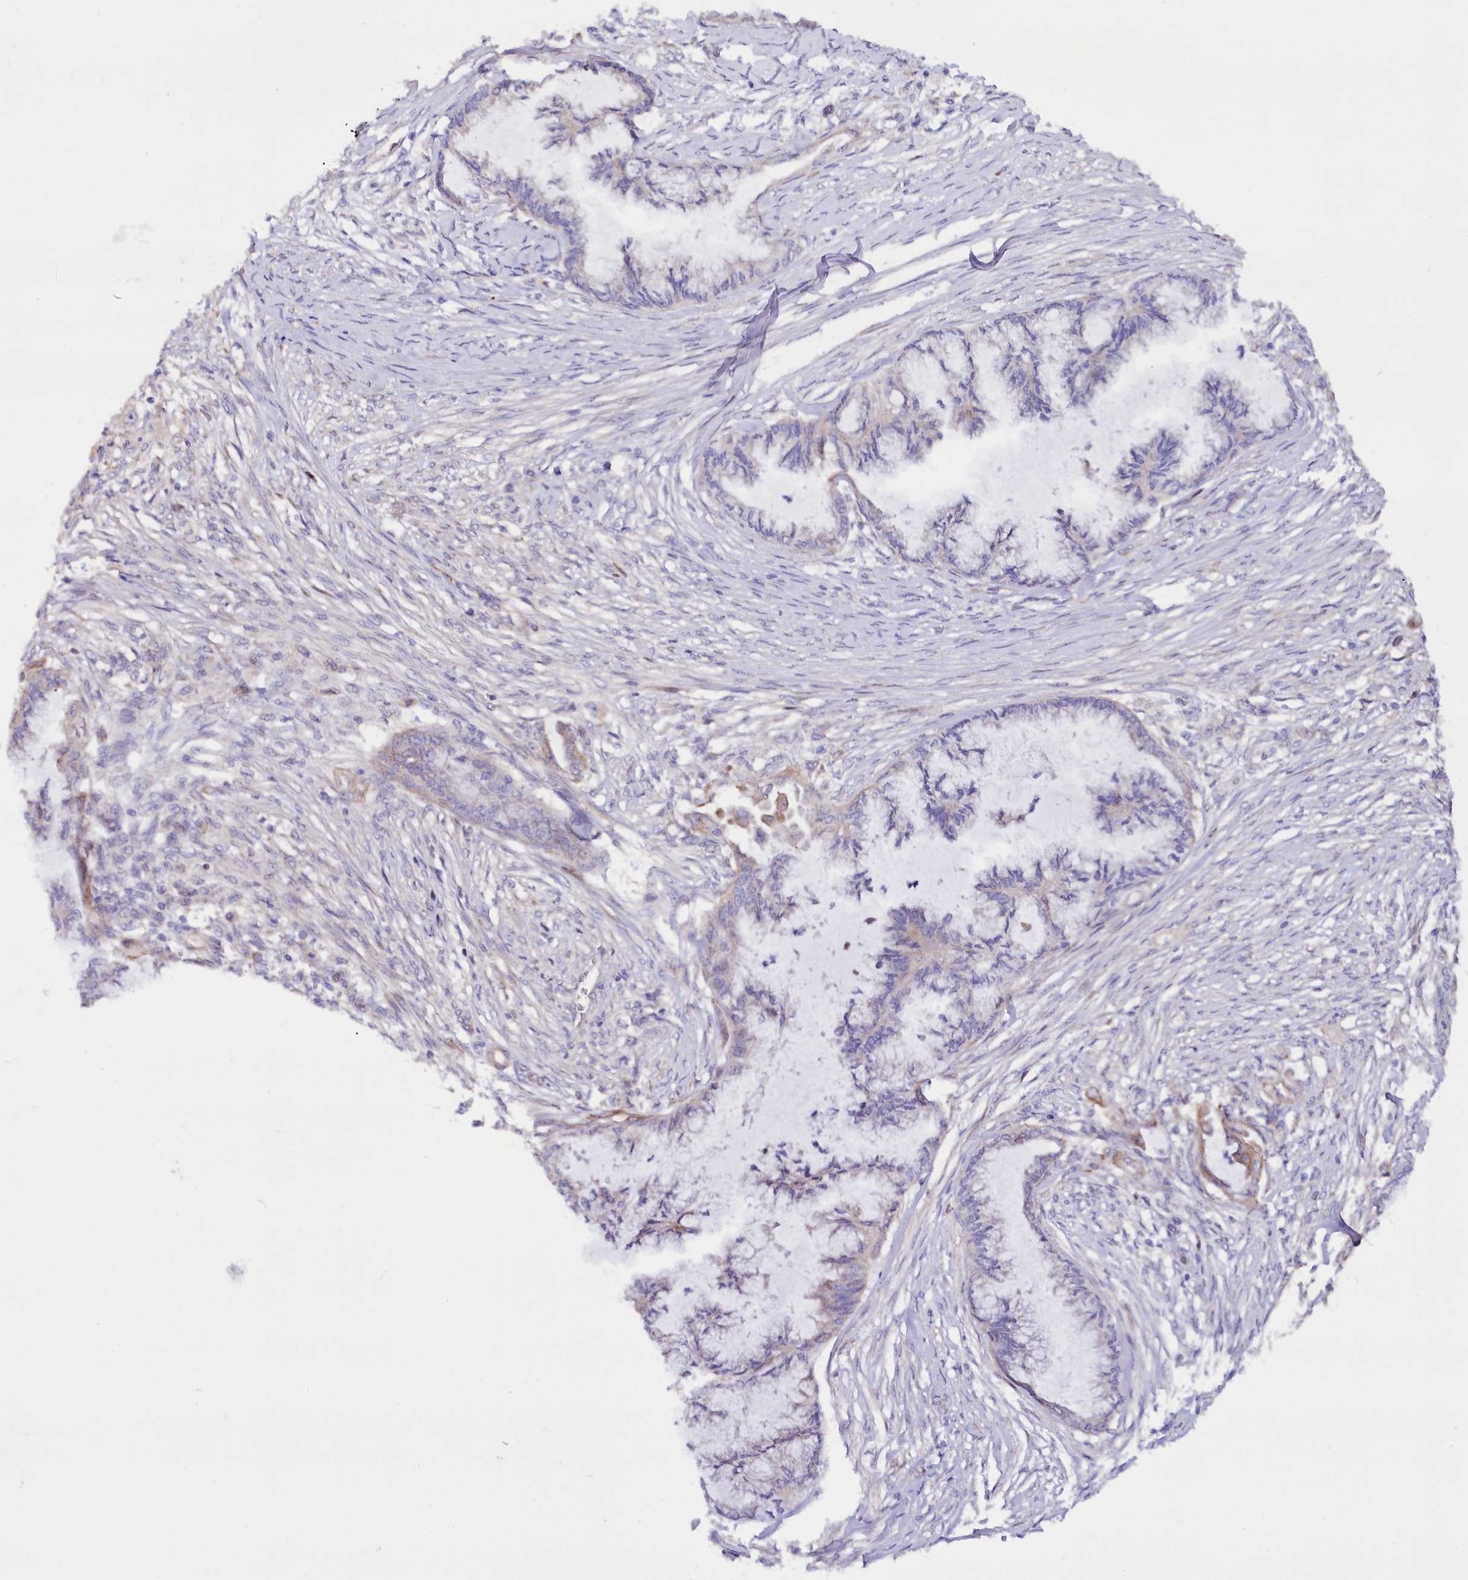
{"staining": {"intensity": "negative", "quantity": "none", "location": "none"}, "tissue": "endometrial cancer", "cell_type": "Tumor cells", "image_type": "cancer", "snomed": [{"axis": "morphology", "description": "Adenocarcinoma, NOS"}, {"axis": "topography", "description": "Endometrium"}], "caption": "Protein analysis of endometrial adenocarcinoma shows no significant staining in tumor cells. (Immunohistochemistry (ihc), brightfield microscopy, high magnification).", "gene": "WNT8A", "patient": {"sex": "female", "age": 86}}